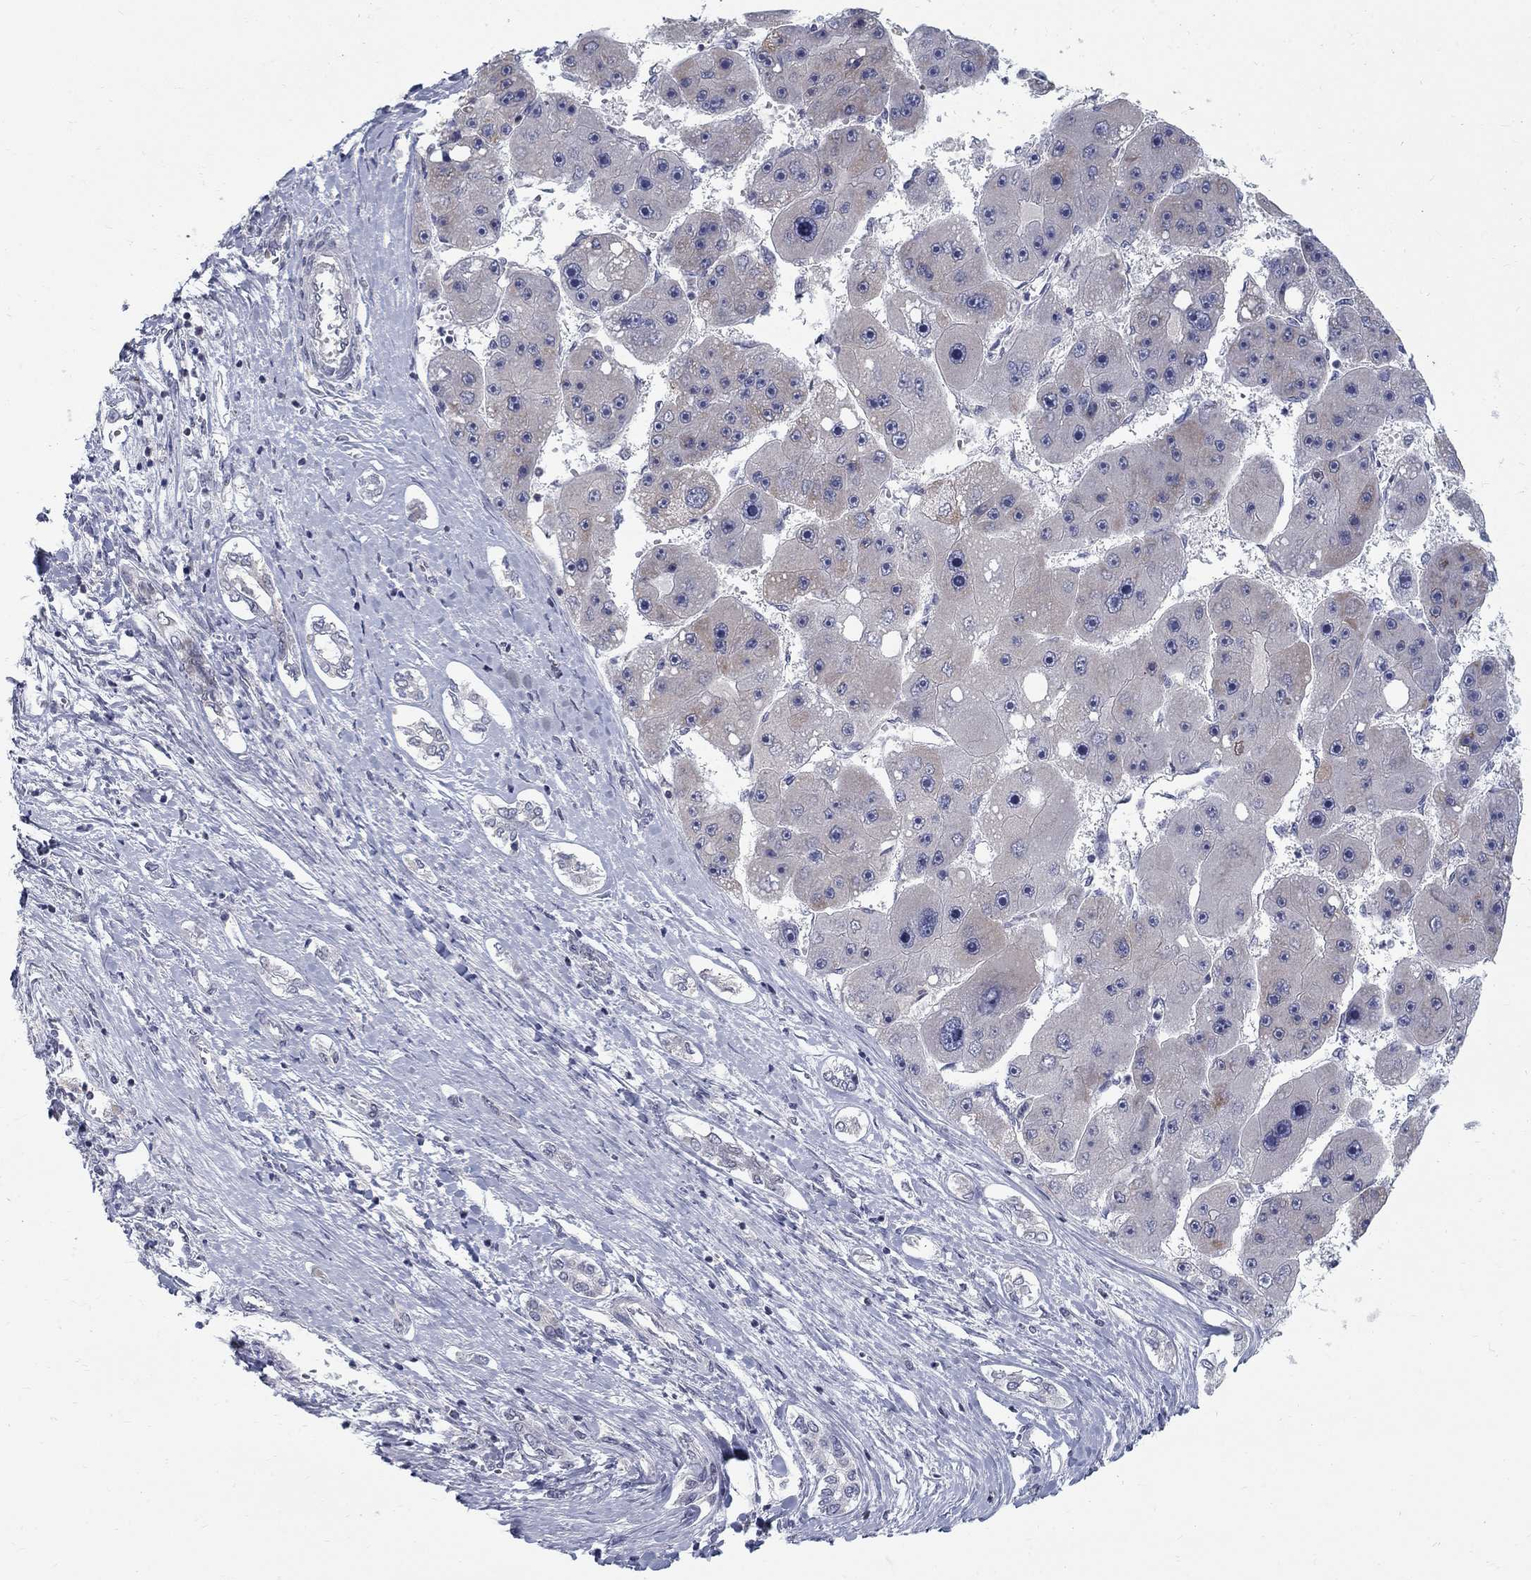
{"staining": {"intensity": "negative", "quantity": "none", "location": "none"}, "tissue": "liver cancer", "cell_type": "Tumor cells", "image_type": "cancer", "snomed": [{"axis": "morphology", "description": "Carcinoma, Hepatocellular, NOS"}, {"axis": "topography", "description": "Liver"}], "caption": "Immunohistochemistry histopathology image of neoplastic tissue: hepatocellular carcinoma (liver) stained with DAB (3,3'-diaminobenzidine) exhibits no significant protein positivity in tumor cells. (DAB (3,3'-diaminobenzidine) immunohistochemistry (IHC) visualized using brightfield microscopy, high magnification).", "gene": "GCFC2", "patient": {"sex": "female", "age": 61}}